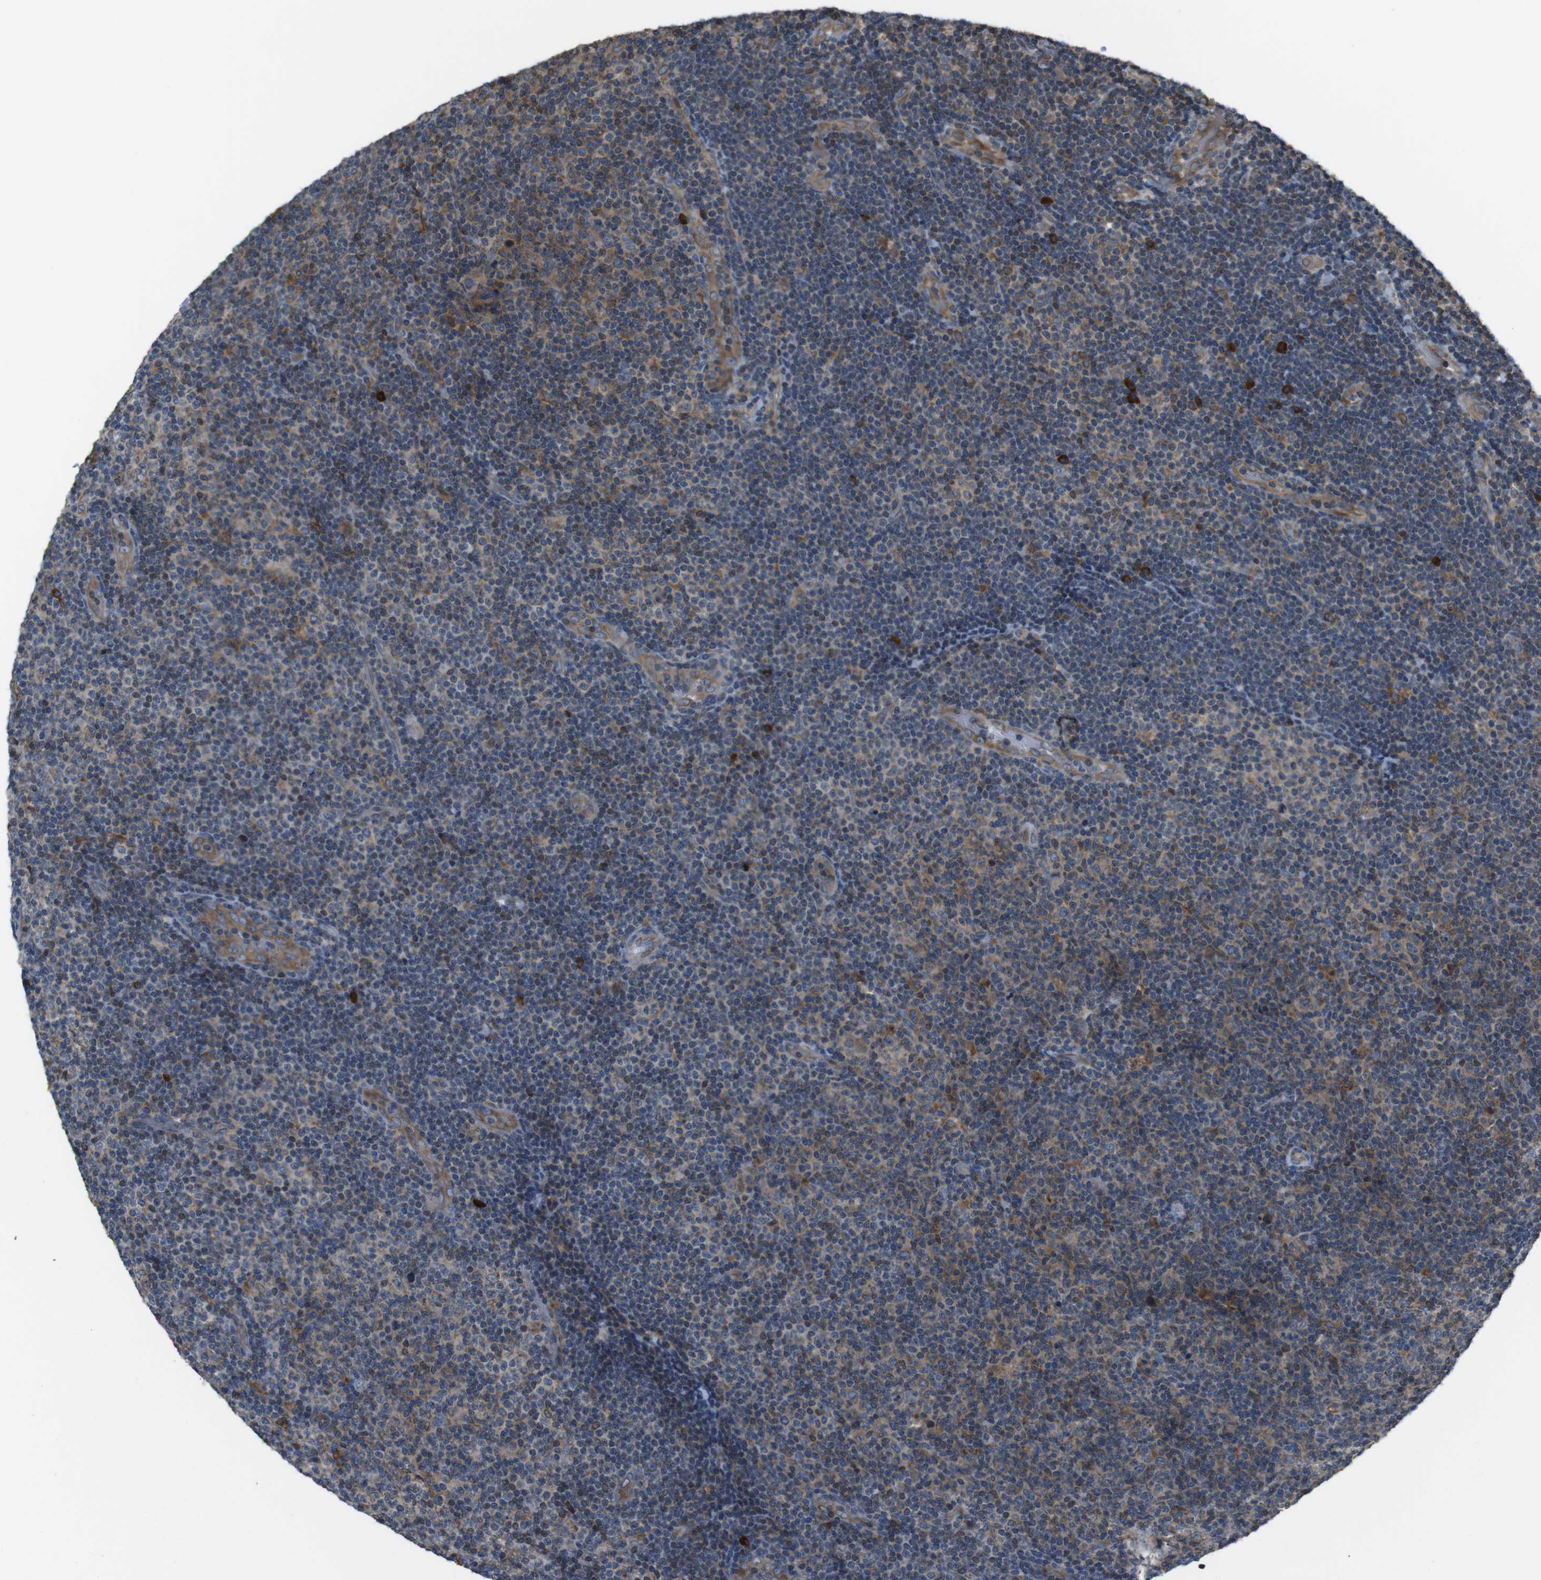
{"staining": {"intensity": "moderate", "quantity": ">75%", "location": "cytoplasmic/membranous"}, "tissue": "lymphoma", "cell_type": "Tumor cells", "image_type": "cancer", "snomed": [{"axis": "morphology", "description": "Malignant lymphoma, non-Hodgkin's type, Low grade"}, {"axis": "topography", "description": "Lymph node"}], "caption": "Low-grade malignant lymphoma, non-Hodgkin's type stained with immunohistochemistry shows moderate cytoplasmic/membranous positivity in approximately >75% of tumor cells.", "gene": "SSR3", "patient": {"sex": "male", "age": 83}}